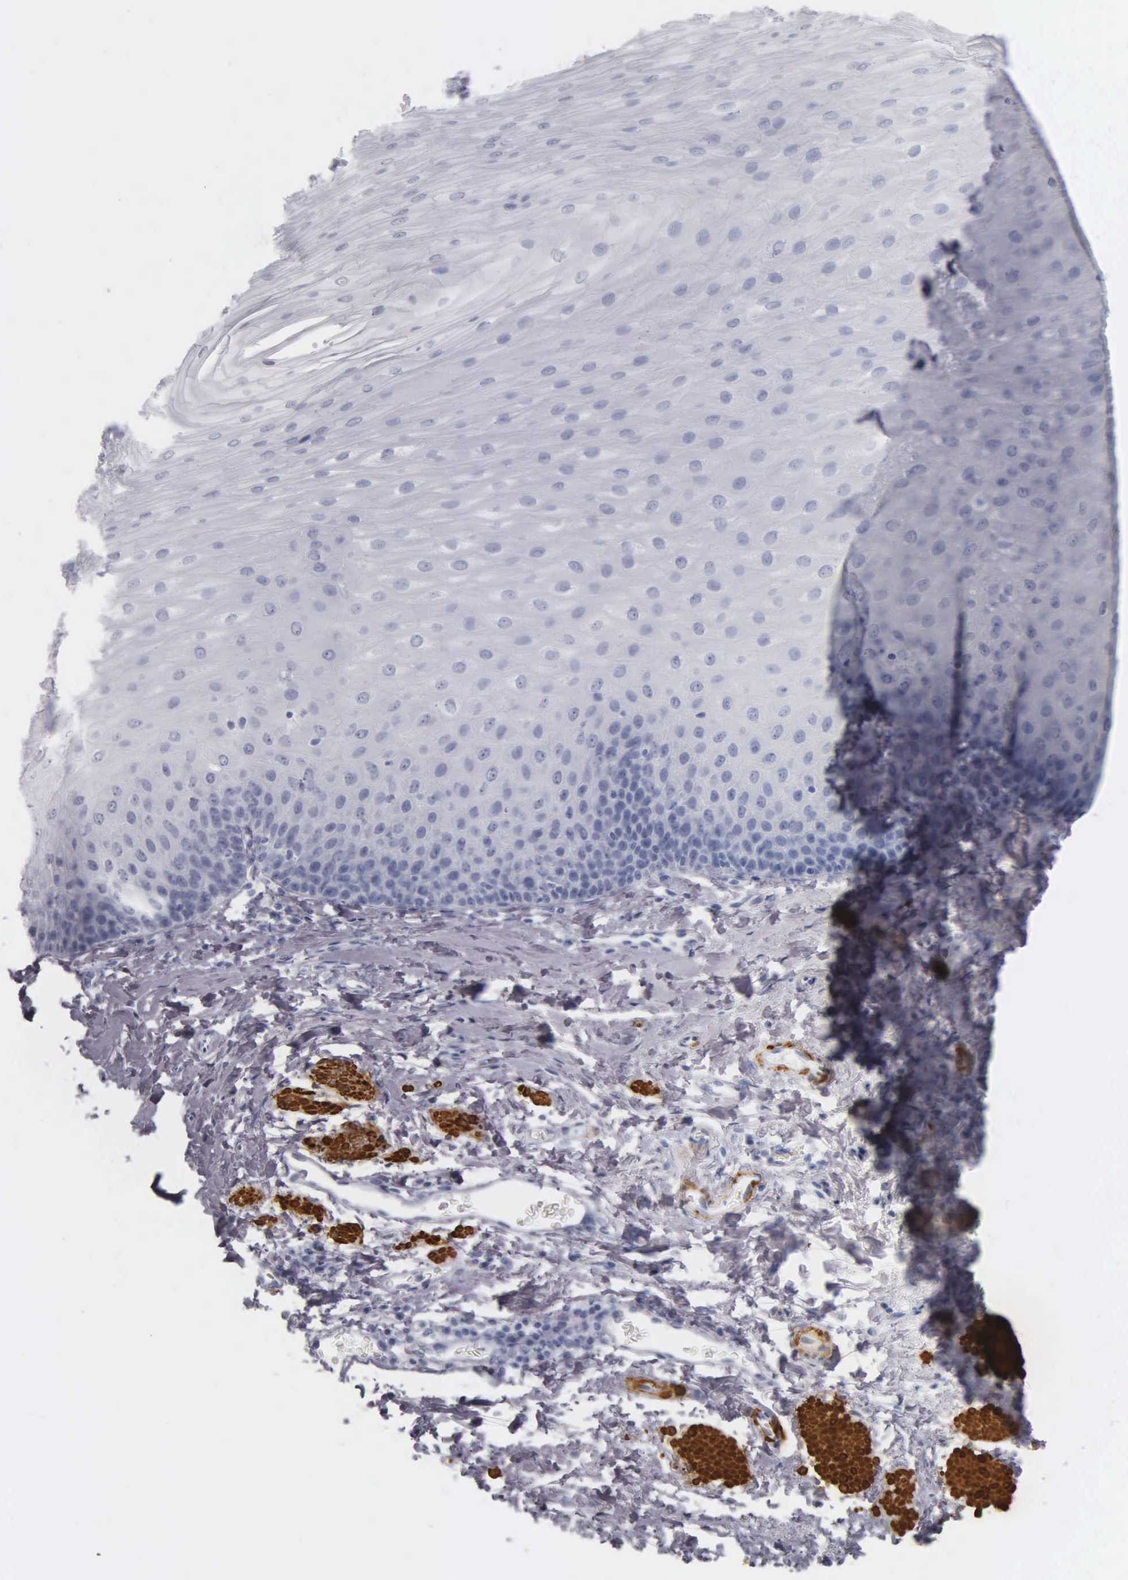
{"staining": {"intensity": "negative", "quantity": "none", "location": "none"}, "tissue": "esophagus", "cell_type": "Squamous epithelial cells", "image_type": "normal", "snomed": [{"axis": "morphology", "description": "Normal tissue, NOS"}, {"axis": "topography", "description": "Esophagus"}], "caption": "Human esophagus stained for a protein using IHC exhibits no staining in squamous epithelial cells.", "gene": "DES", "patient": {"sex": "male", "age": 70}}